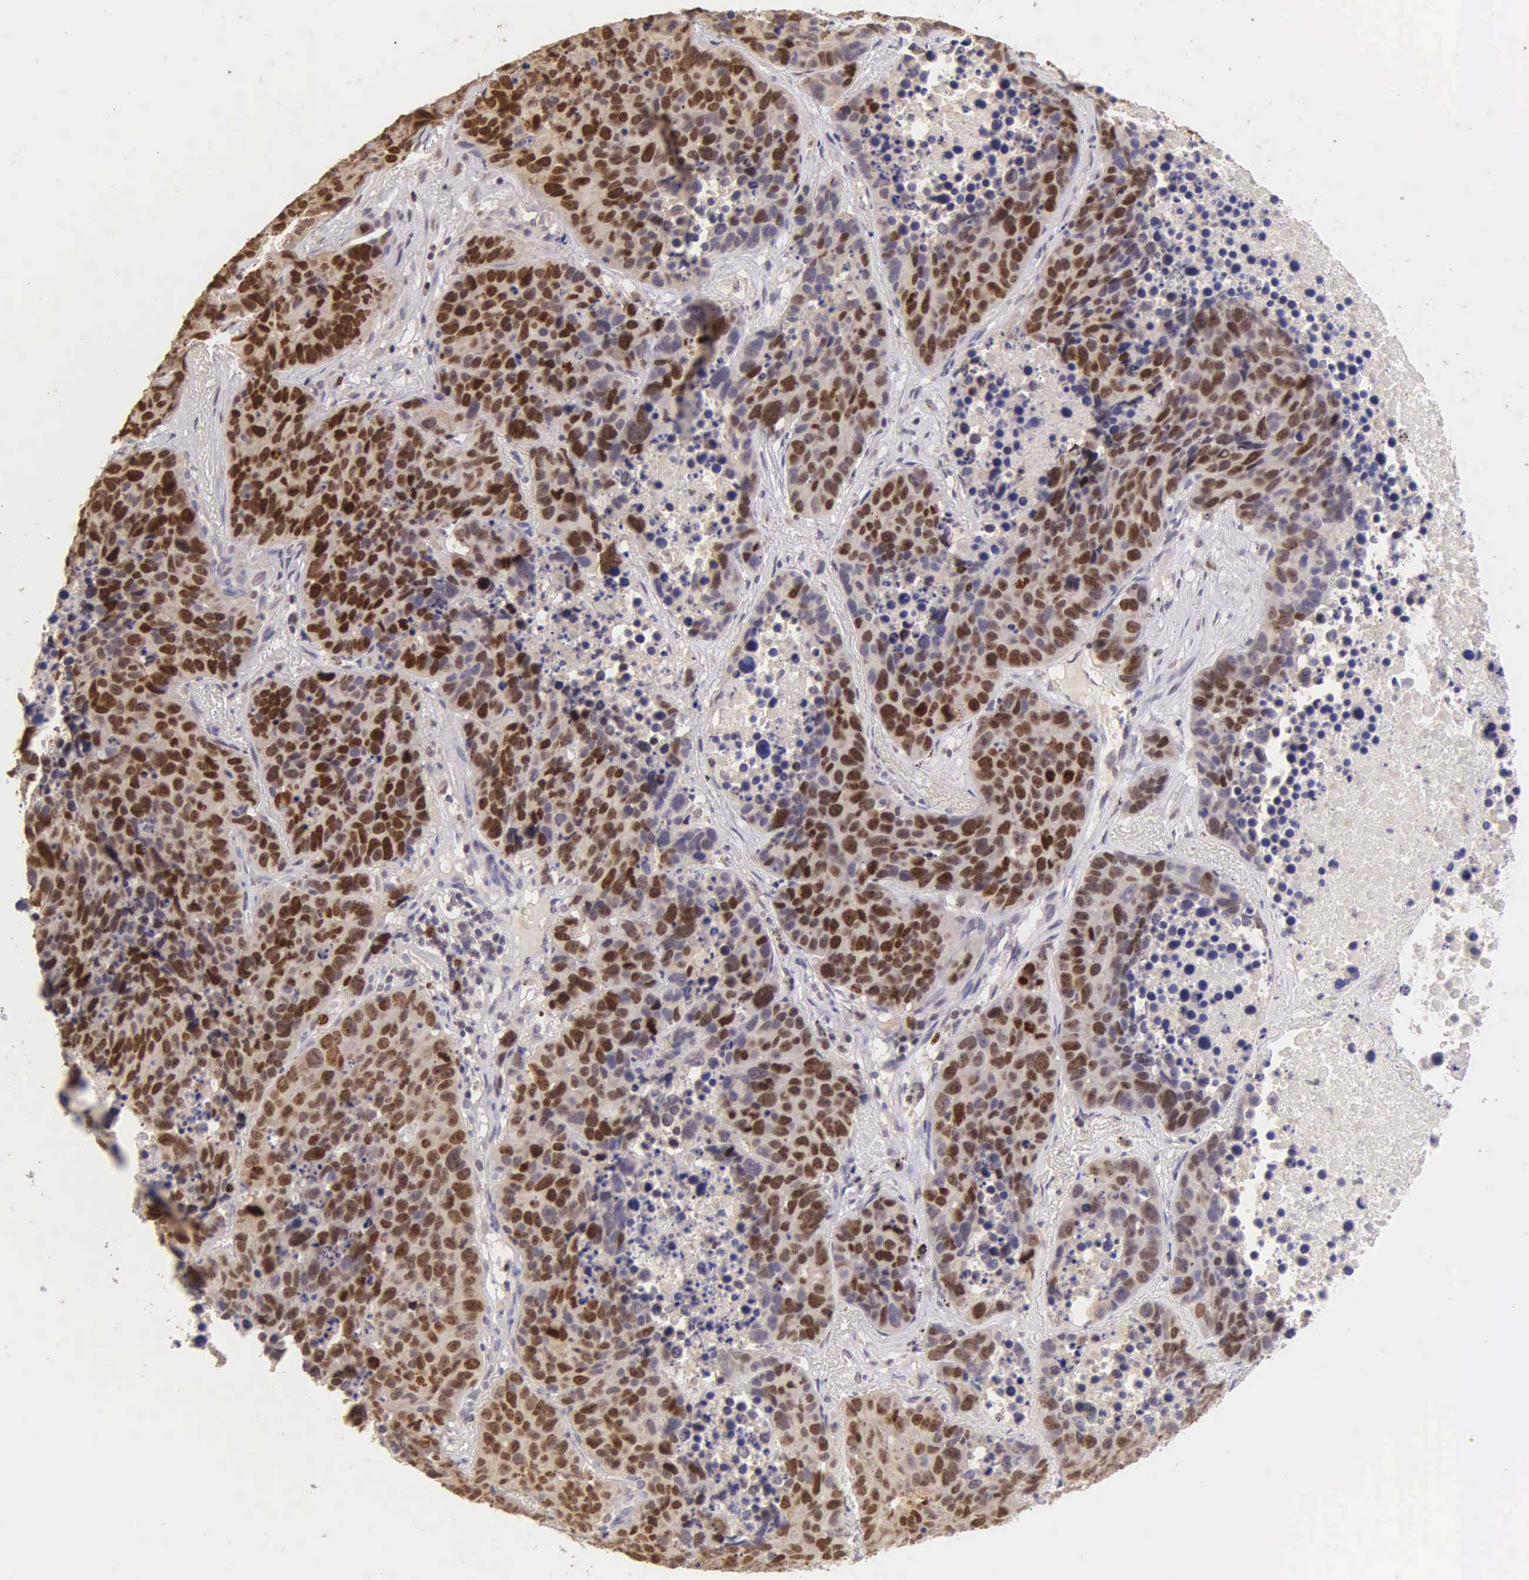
{"staining": {"intensity": "strong", "quantity": ">75%", "location": "nuclear"}, "tissue": "lung cancer", "cell_type": "Tumor cells", "image_type": "cancer", "snomed": [{"axis": "morphology", "description": "Carcinoid, malignant, NOS"}, {"axis": "topography", "description": "Lung"}], "caption": "Strong nuclear protein positivity is present in approximately >75% of tumor cells in malignant carcinoid (lung).", "gene": "MKI67", "patient": {"sex": "male", "age": 60}}